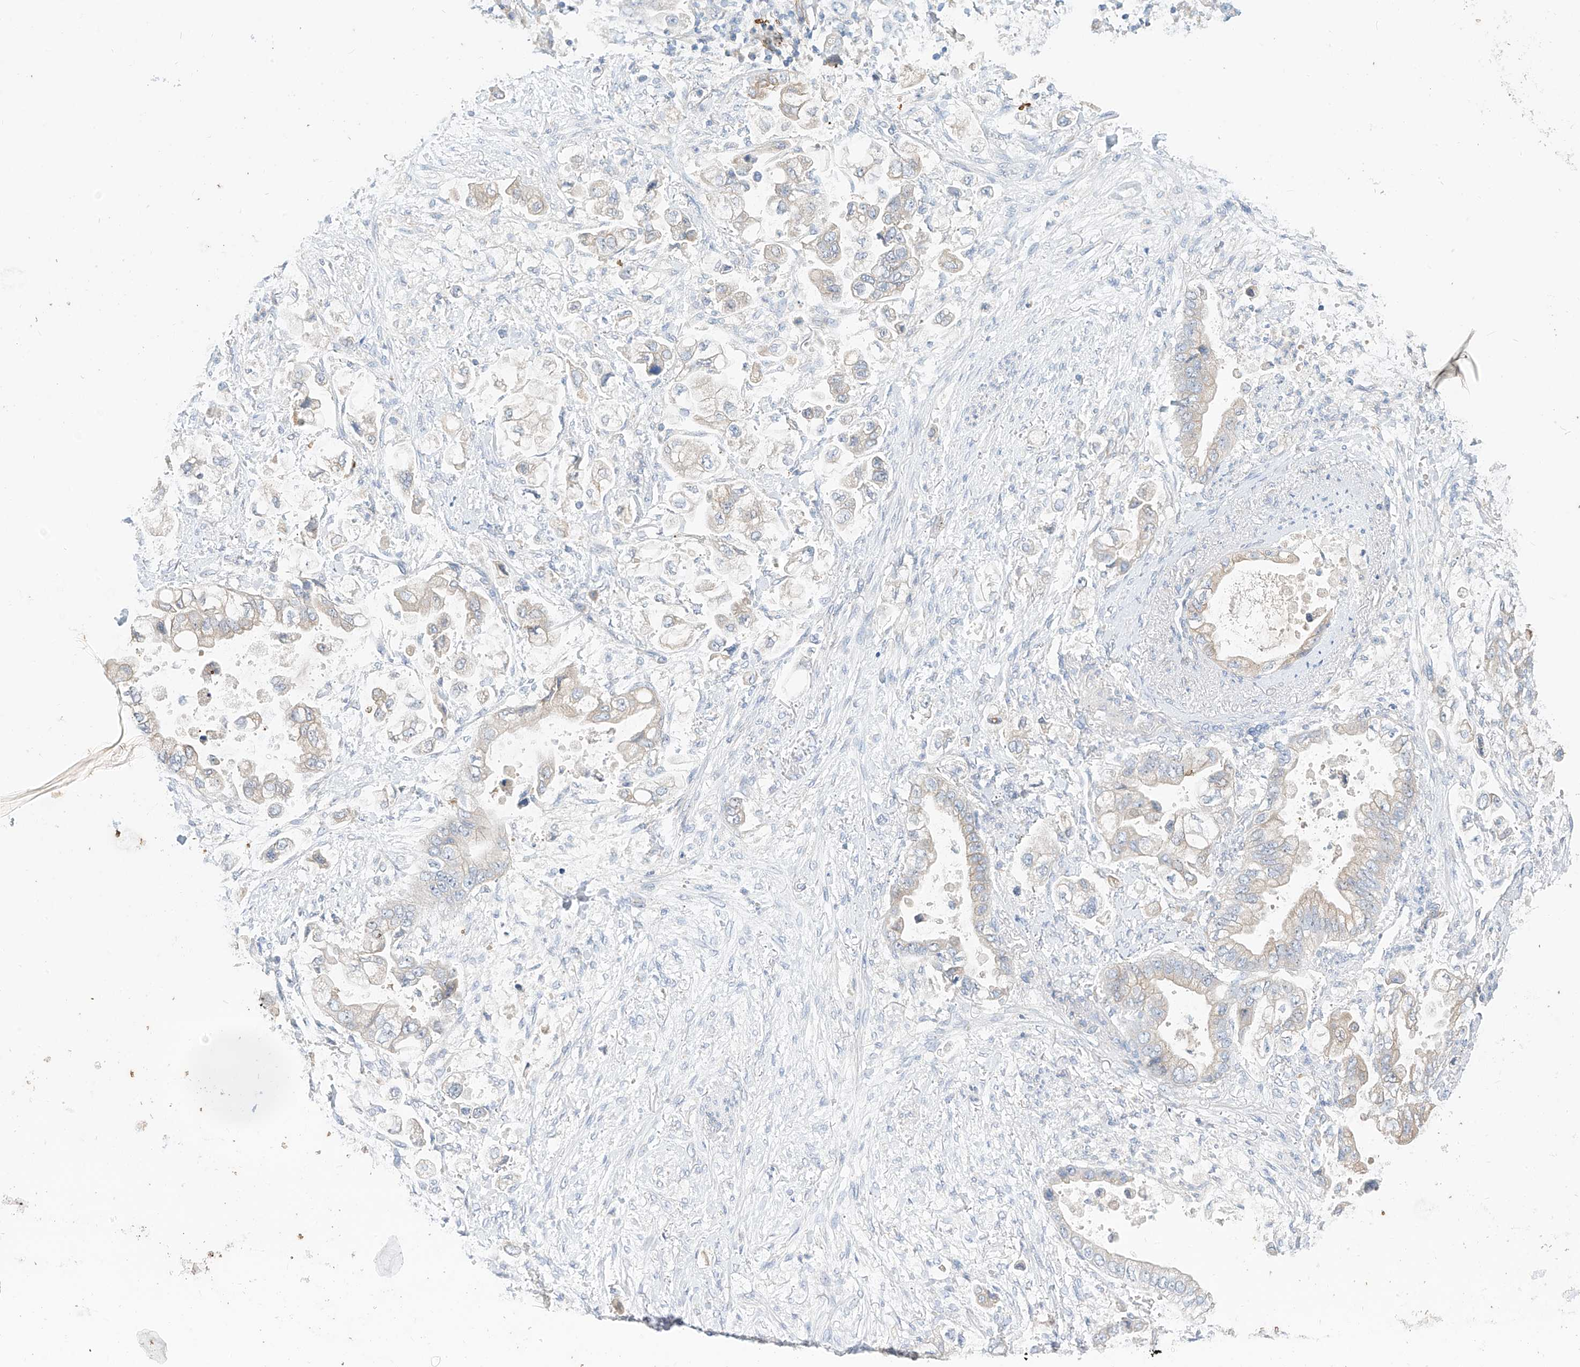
{"staining": {"intensity": "weak", "quantity": "25%-75%", "location": "cytoplasmic/membranous"}, "tissue": "stomach cancer", "cell_type": "Tumor cells", "image_type": "cancer", "snomed": [{"axis": "morphology", "description": "Adenocarcinoma, NOS"}, {"axis": "topography", "description": "Stomach"}], "caption": "An immunohistochemistry (IHC) micrograph of neoplastic tissue is shown. Protein staining in brown shows weak cytoplasmic/membranous positivity in stomach cancer within tumor cells.", "gene": "RASA2", "patient": {"sex": "male", "age": 62}}